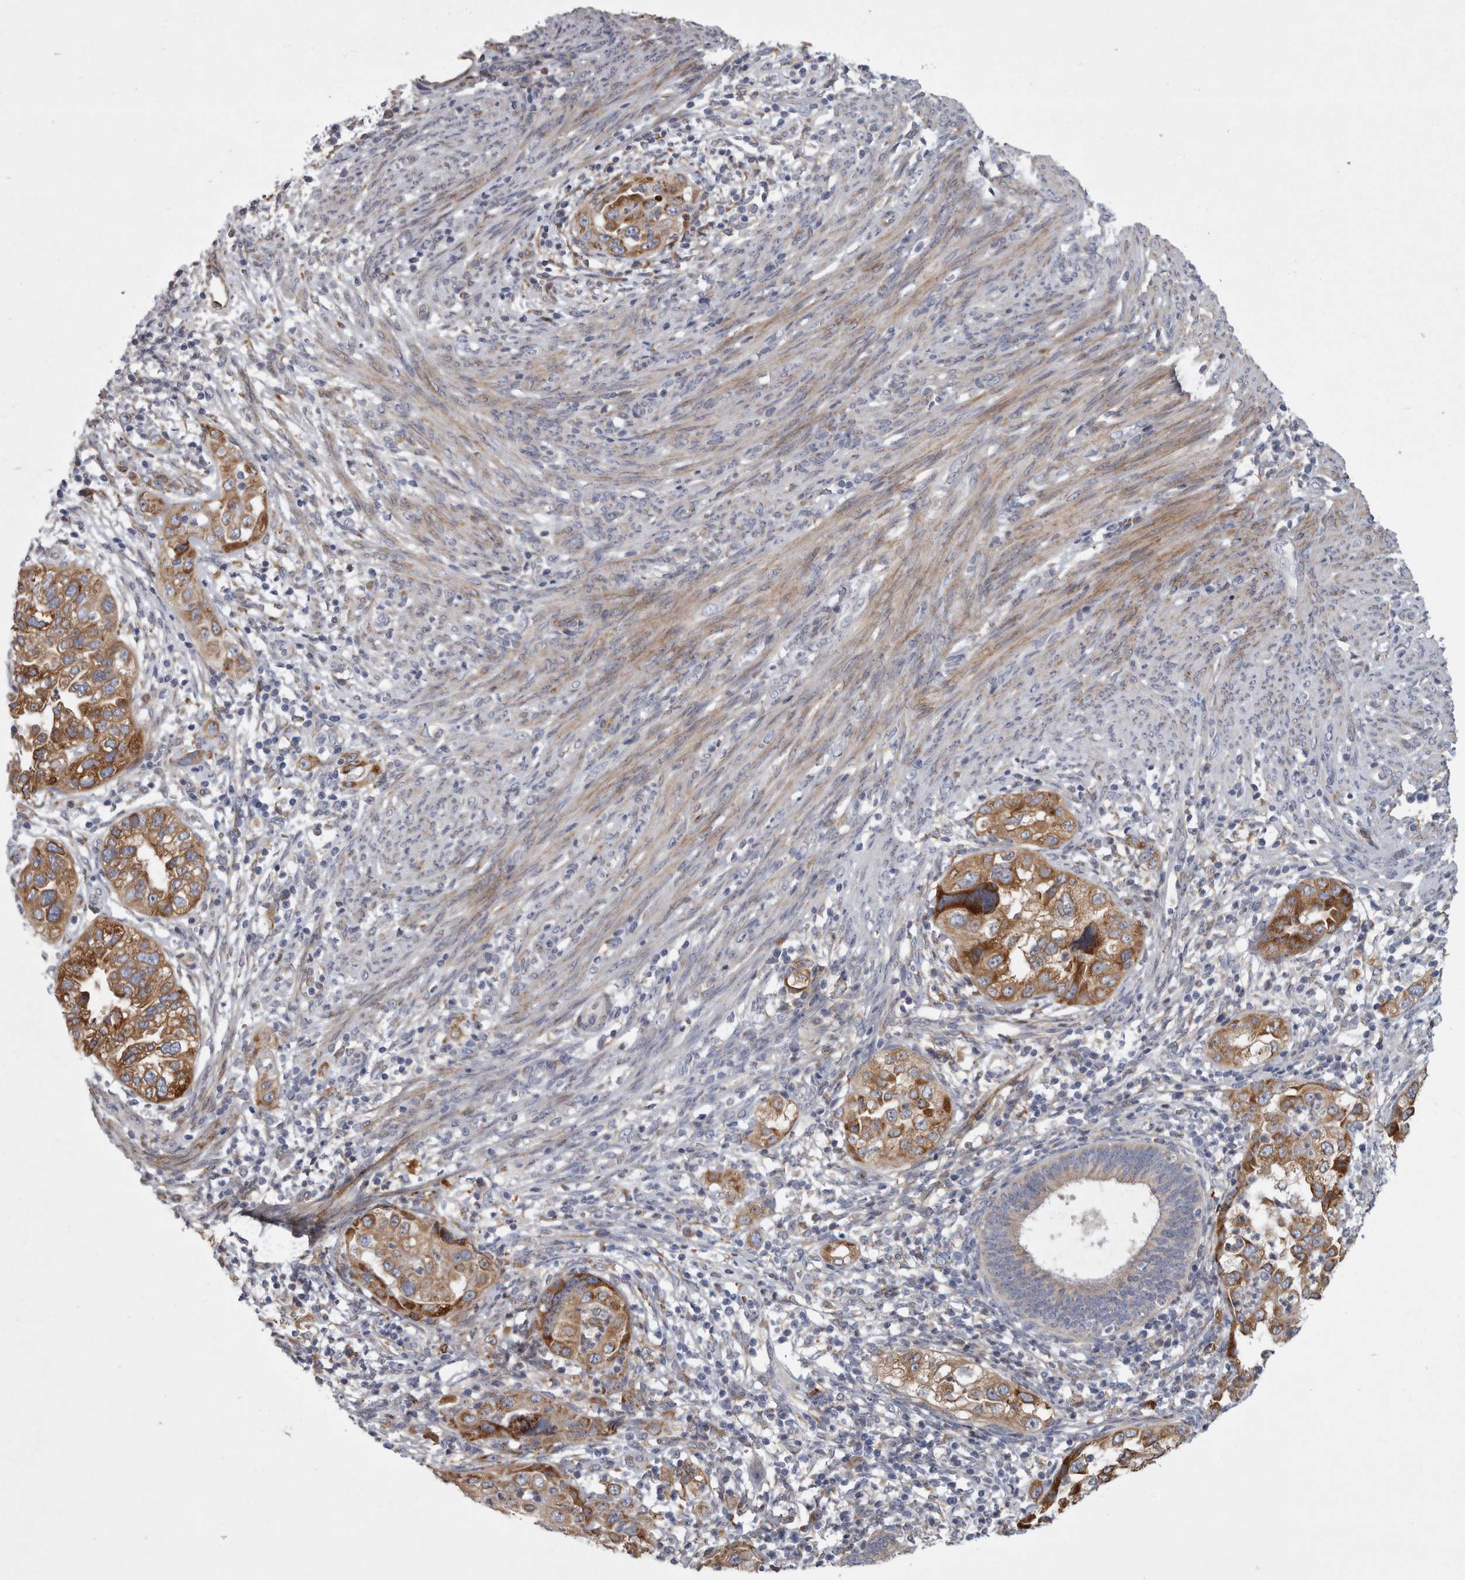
{"staining": {"intensity": "strong", "quantity": ">75%", "location": "cytoplasmic/membranous"}, "tissue": "endometrial cancer", "cell_type": "Tumor cells", "image_type": "cancer", "snomed": [{"axis": "morphology", "description": "Adenocarcinoma, NOS"}, {"axis": "topography", "description": "Endometrium"}], "caption": "Immunohistochemistry (IHC) histopathology image of neoplastic tissue: endometrial adenocarcinoma stained using immunohistochemistry exhibits high levels of strong protein expression localized specifically in the cytoplasmic/membranous of tumor cells, appearing as a cytoplasmic/membranous brown color.", "gene": "MINPP1", "patient": {"sex": "female", "age": 85}}